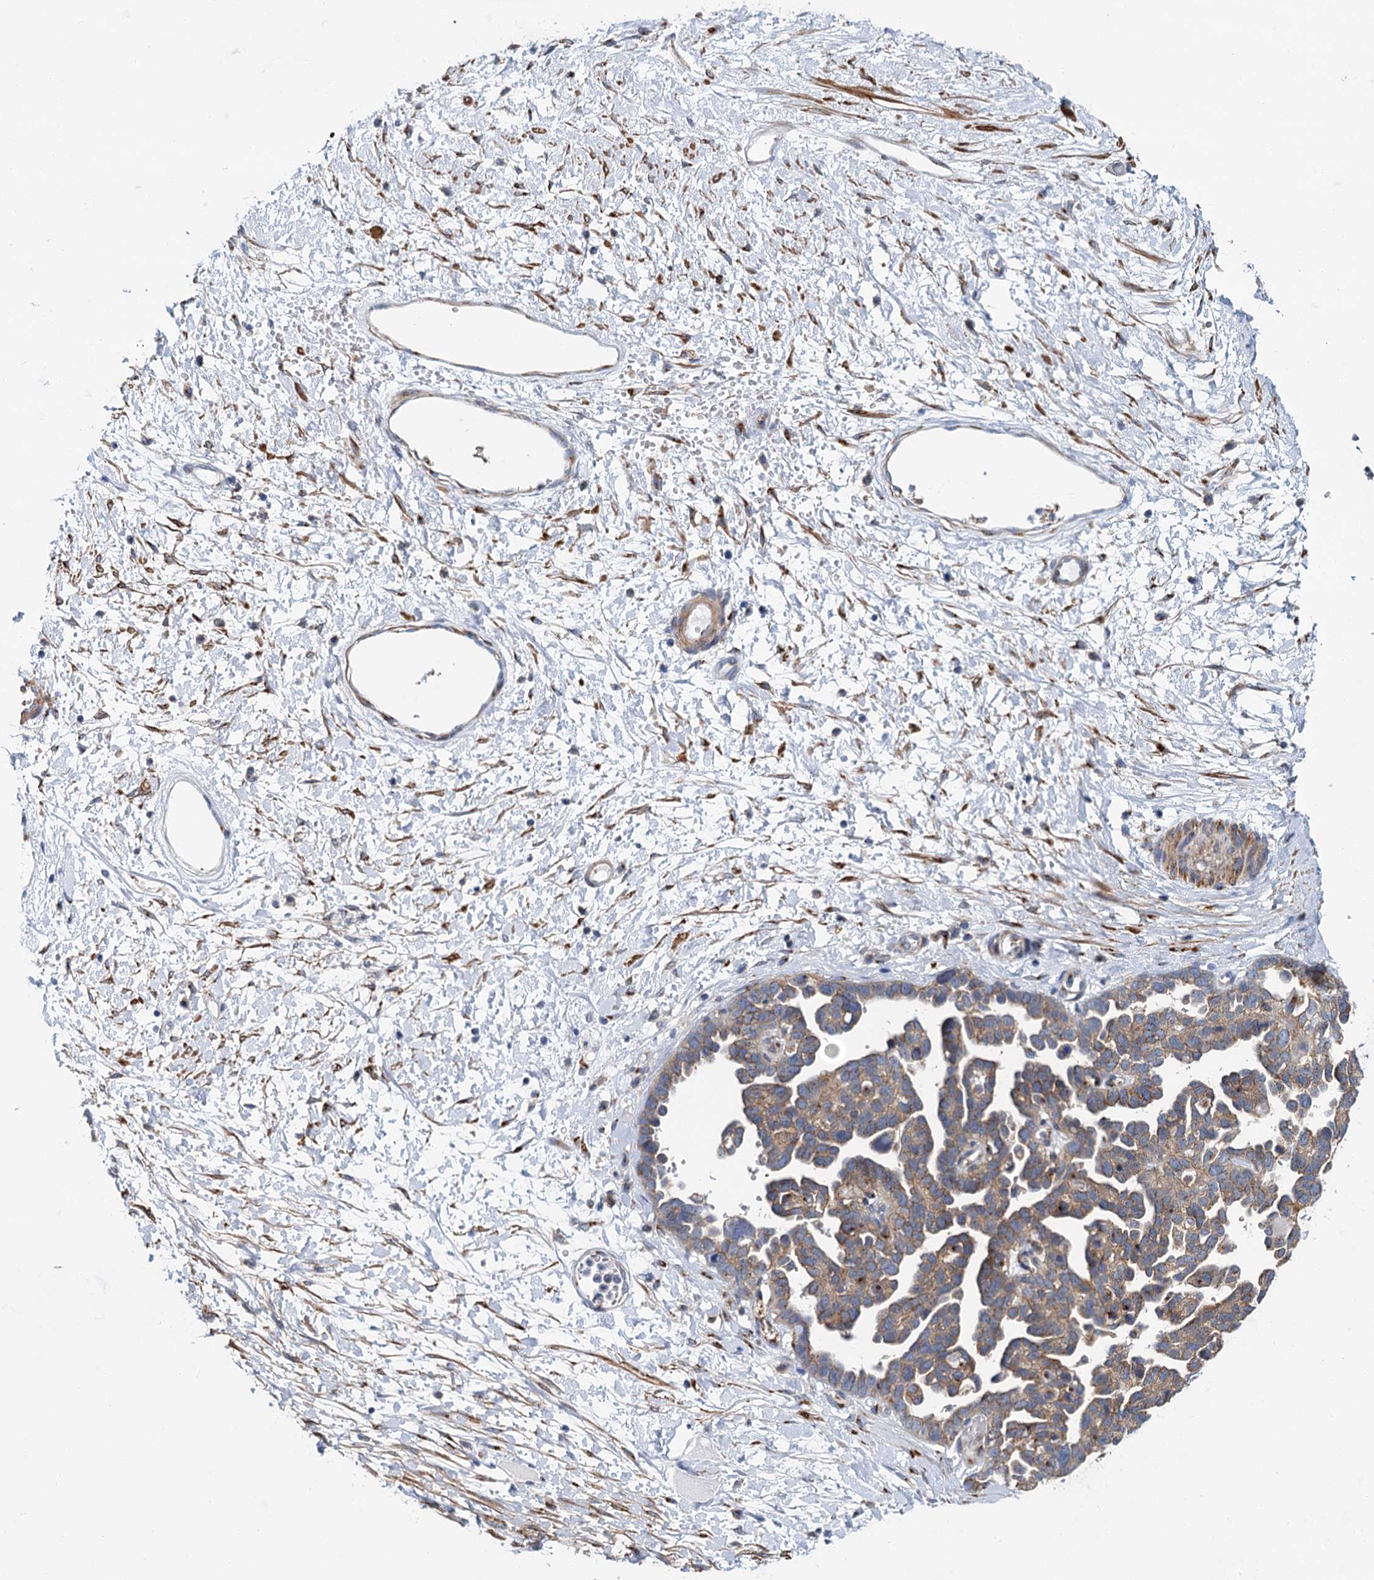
{"staining": {"intensity": "moderate", "quantity": ">75%", "location": "cytoplasmic/membranous"}, "tissue": "ovarian cancer", "cell_type": "Tumor cells", "image_type": "cancer", "snomed": [{"axis": "morphology", "description": "Cystadenocarcinoma, serous, NOS"}, {"axis": "topography", "description": "Ovary"}], "caption": "Human ovarian cancer stained with a brown dye demonstrates moderate cytoplasmic/membranous positive staining in about >75% of tumor cells.", "gene": "BET1L", "patient": {"sex": "female", "age": 54}}